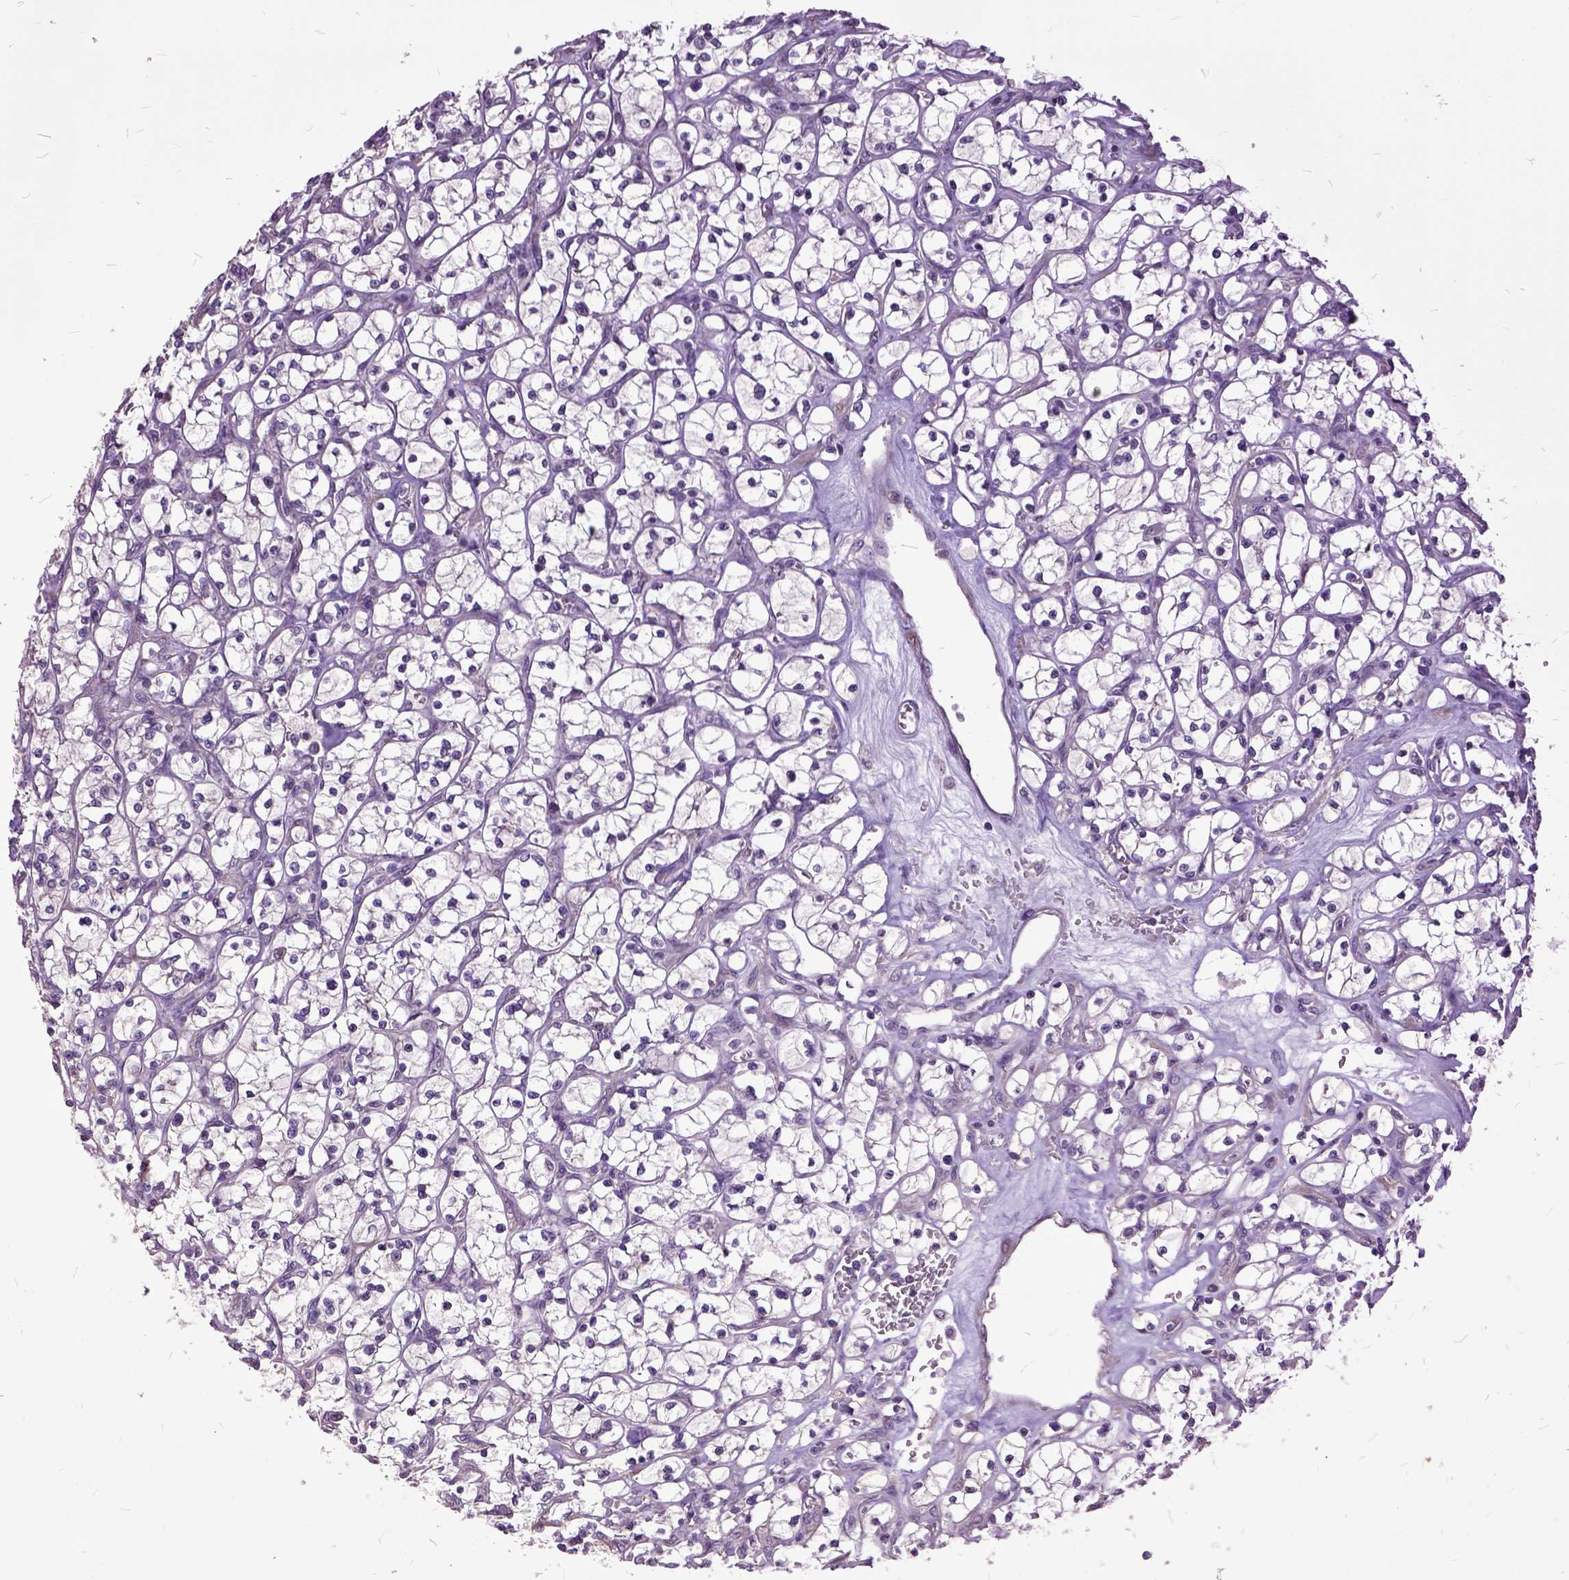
{"staining": {"intensity": "negative", "quantity": "none", "location": "none"}, "tissue": "renal cancer", "cell_type": "Tumor cells", "image_type": "cancer", "snomed": [{"axis": "morphology", "description": "Adenocarcinoma, NOS"}, {"axis": "topography", "description": "Kidney"}], "caption": "An IHC photomicrograph of renal cancer is shown. There is no staining in tumor cells of renal cancer.", "gene": "AREG", "patient": {"sex": "female", "age": 64}}